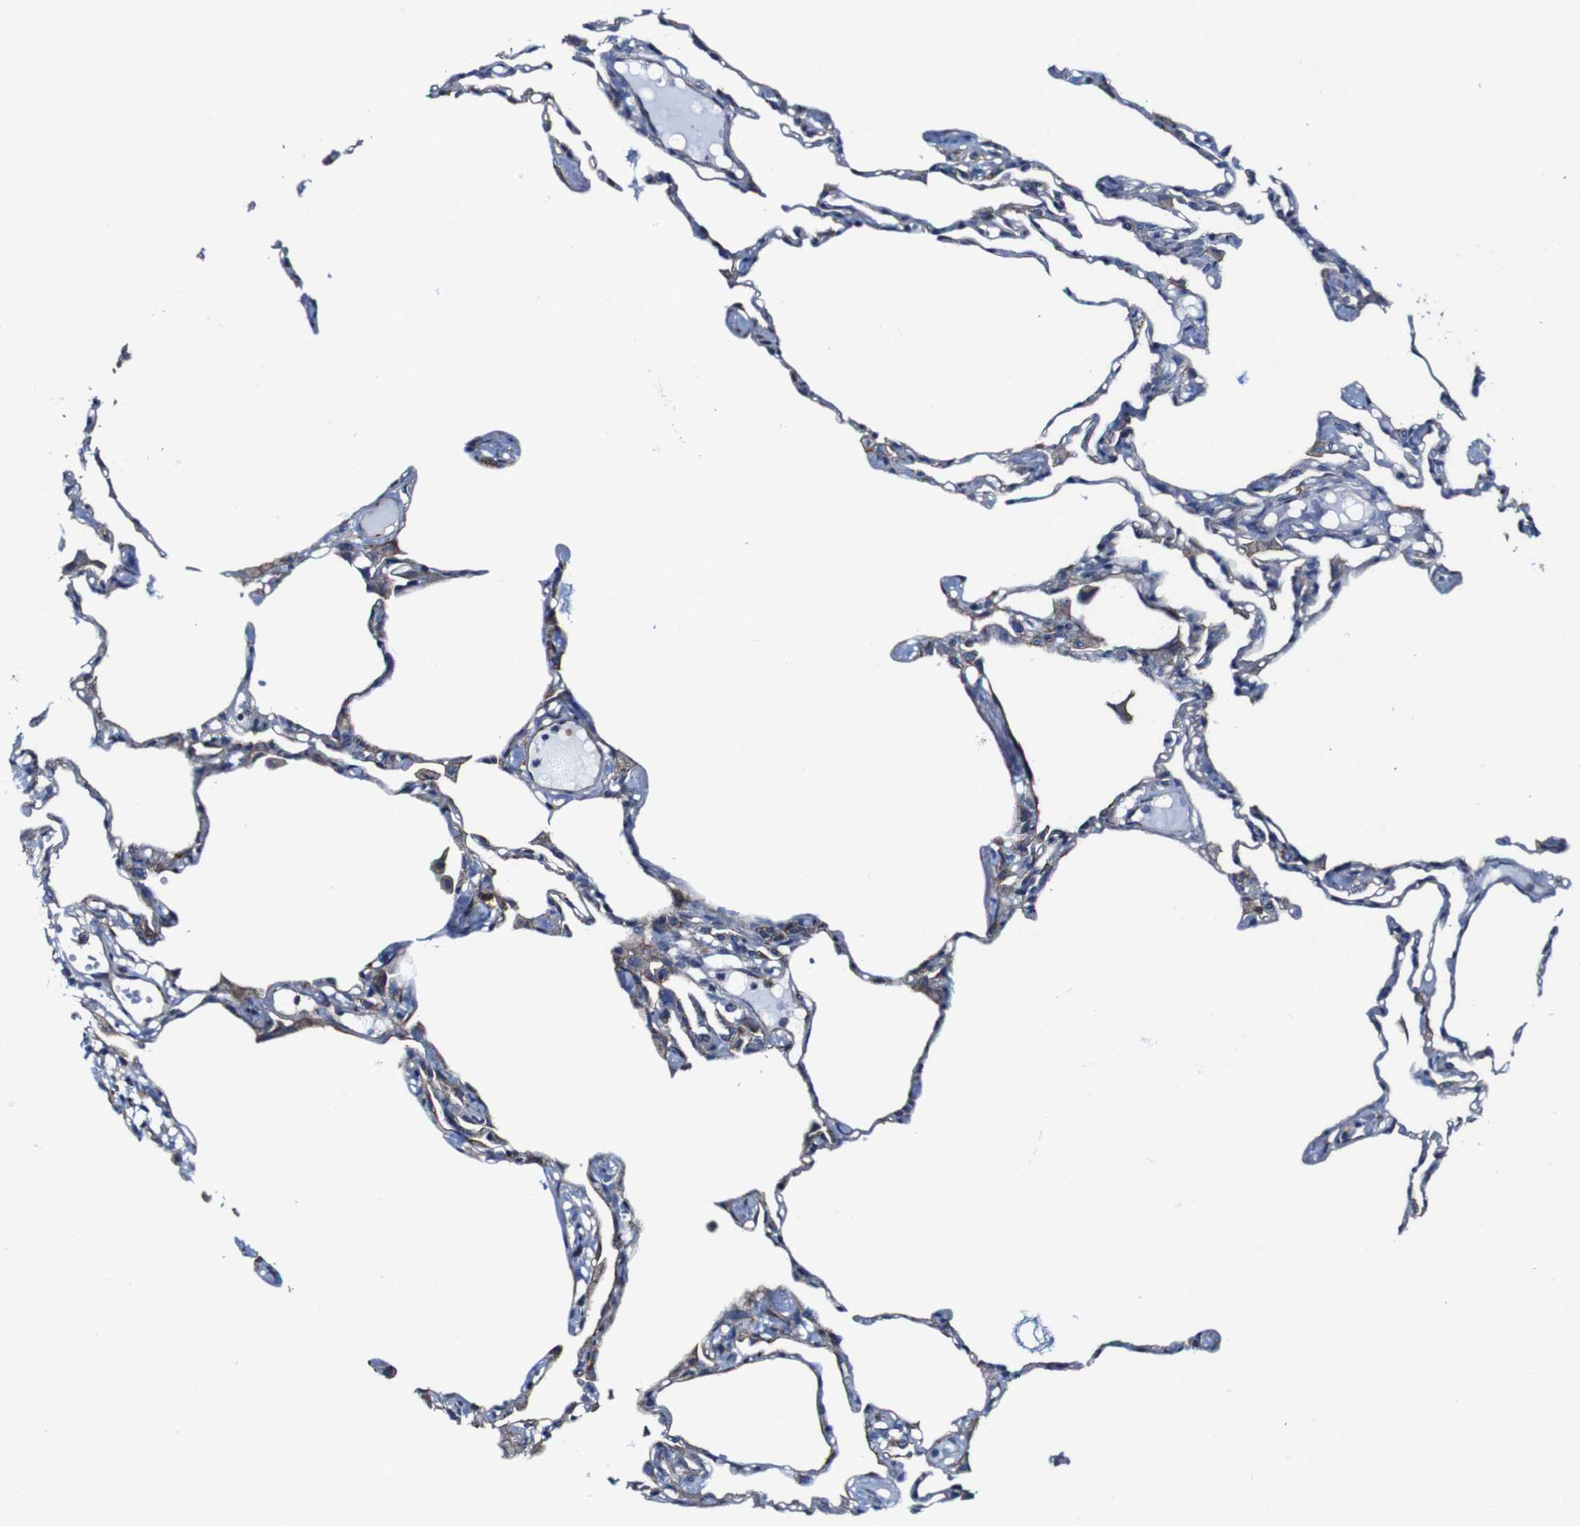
{"staining": {"intensity": "moderate", "quantity": "25%-75%", "location": "cytoplasmic/membranous"}, "tissue": "lung", "cell_type": "Alveolar cells", "image_type": "normal", "snomed": [{"axis": "morphology", "description": "Normal tissue, NOS"}, {"axis": "topography", "description": "Lung"}], "caption": "The micrograph reveals immunohistochemical staining of benign lung. There is moderate cytoplasmic/membranous positivity is appreciated in about 25%-75% of alveolar cells. (DAB = brown stain, brightfield microscopy at high magnification).", "gene": "CSF1R", "patient": {"sex": "female", "age": 49}}